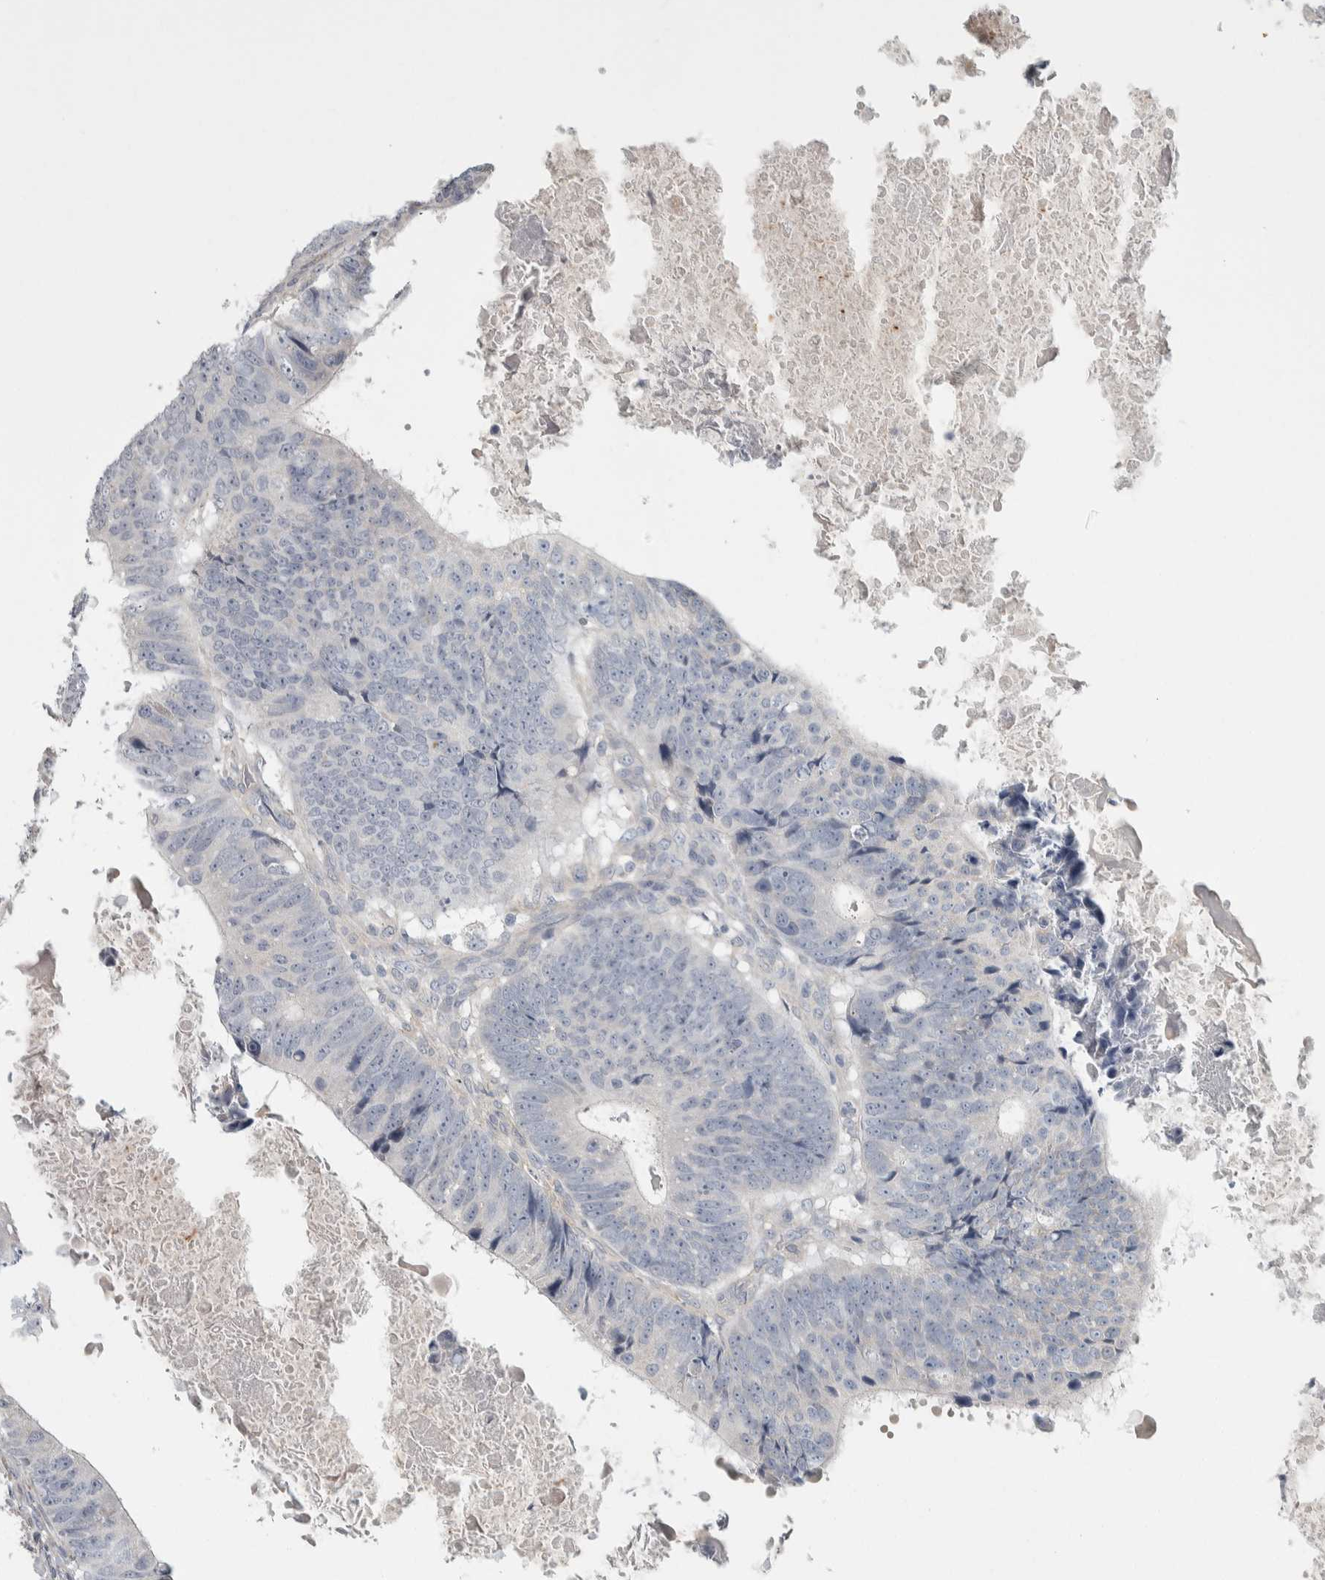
{"staining": {"intensity": "negative", "quantity": "none", "location": "none"}, "tissue": "colorectal cancer", "cell_type": "Tumor cells", "image_type": "cancer", "snomed": [{"axis": "morphology", "description": "Adenocarcinoma, NOS"}, {"axis": "topography", "description": "Colon"}], "caption": "Image shows no protein positivity in tumor cells of colorectal adenocarcinoma tissue.", "gene": "KCNJ3", "patient": {"sex": "male", "age": 56}}